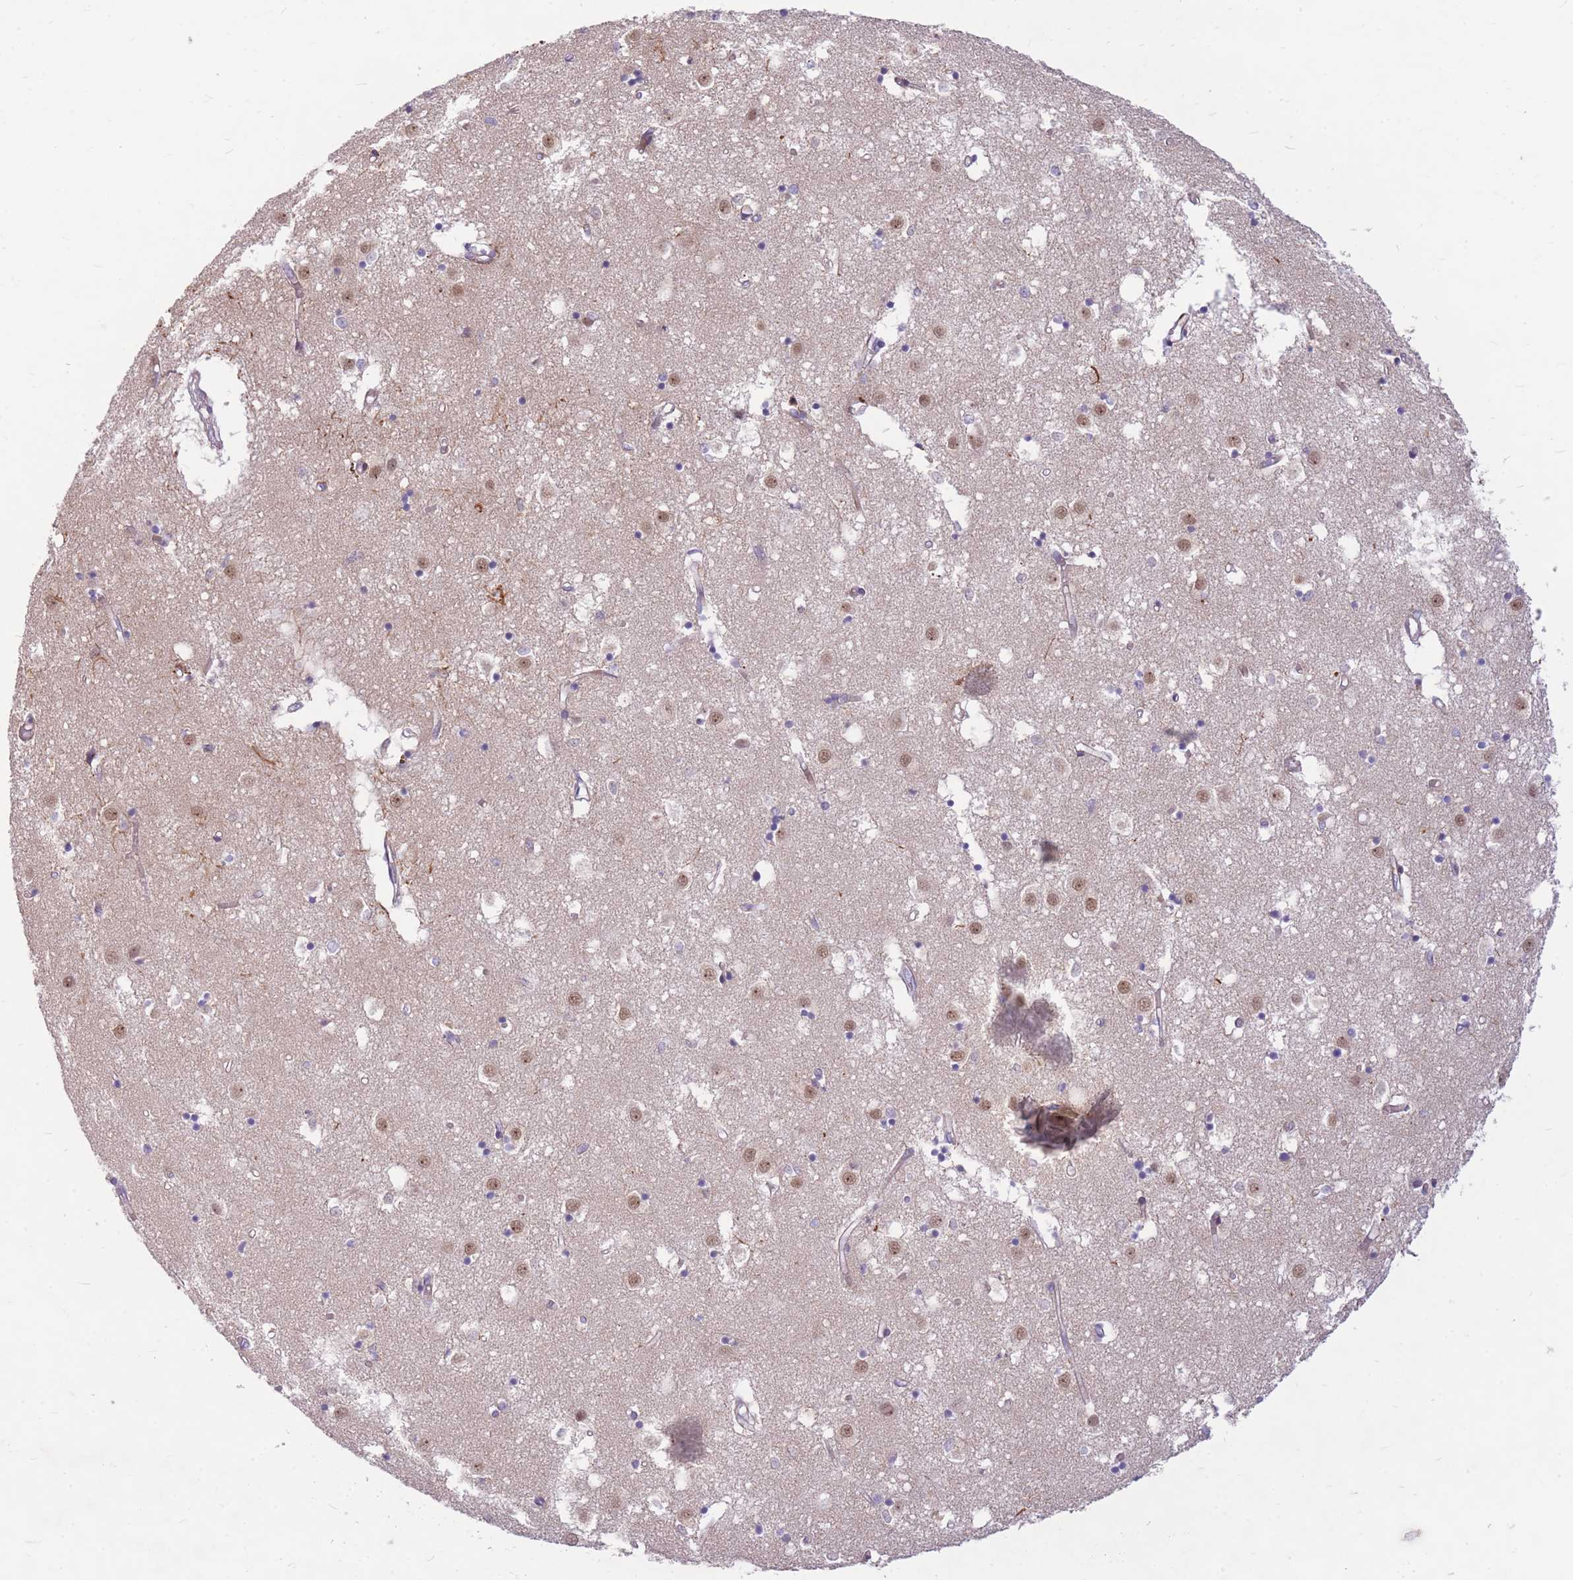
{"staining": {"intensity": "negative", "quantity": "none", "location": "none"}, "tissue": "caudate", "cell_type": "Glial cells", "image_type": "normal", "snomed": [{"axis": "morphology", "description": "Normal tissue, NOS"}, {"axis": "topography", "description": "Lateral ventricle wall"}], "caption": "DAB immunohistochemical staining of benign caudate shows no significant expression in glial cells. (Immunohistochemistry (ihc), brightfield microscopy, high magnification).", "gene": "ERCC2", "patient": {"sex": "male", "age": 70}}